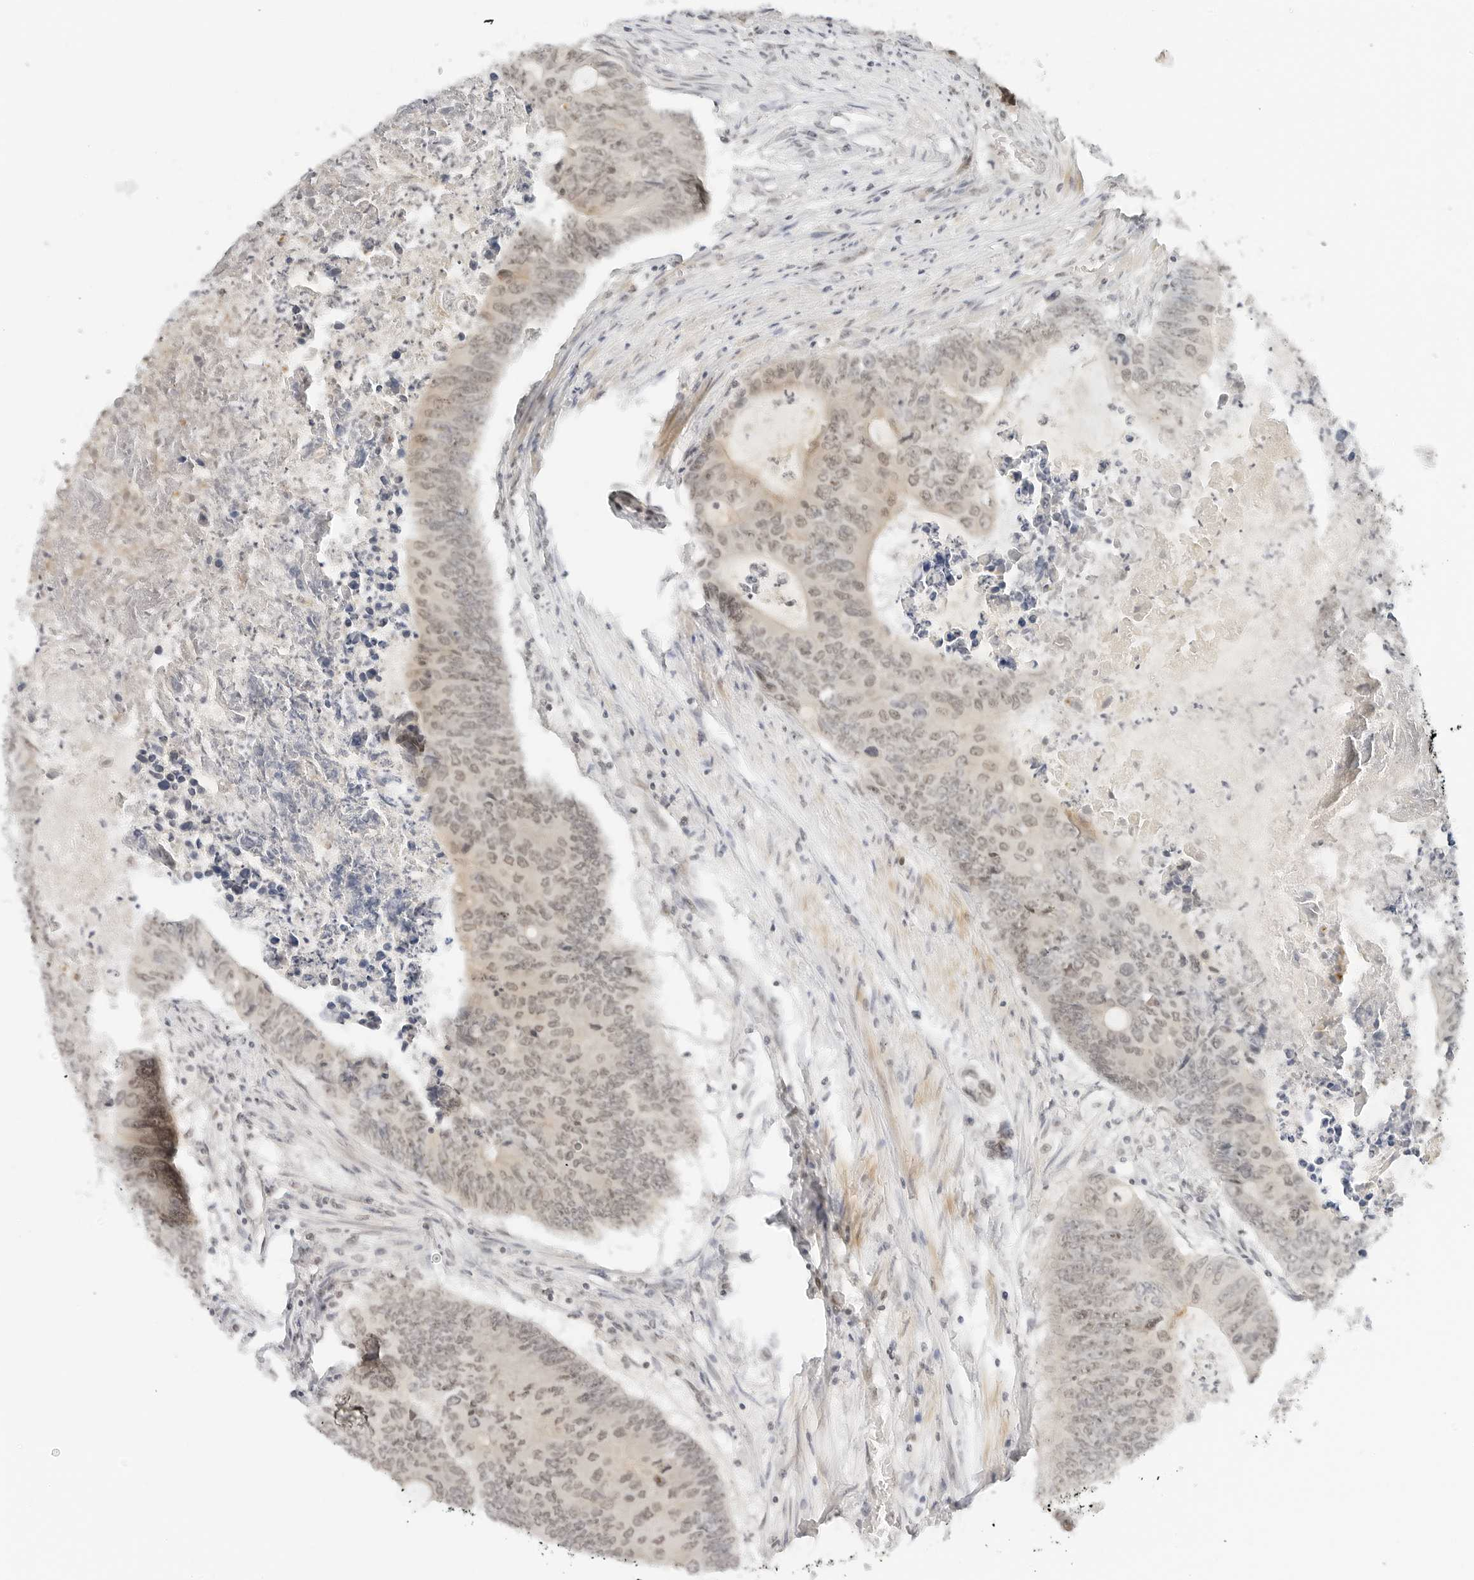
{"staining": {"intensity": "weak", "quantity": ">75%", "location": "nuclear"}, "tissue": "colorectal cancer", "cell_type": "Tumor cells", "image_type": "cancer", "snomed": [{"axis": "morphology", "description": "Adenocarcinoma, NOS"}, {"axis": "topography", "description": "Colon"}], "caption": "A high-resolution micrograph shows immunohistochemistry staining of colorectal cancer, which exhibits weak nuclear staining in about >75% of tumor cells.", "gene": "NEO1", "patient": {"sex": "male", "age": 87}}